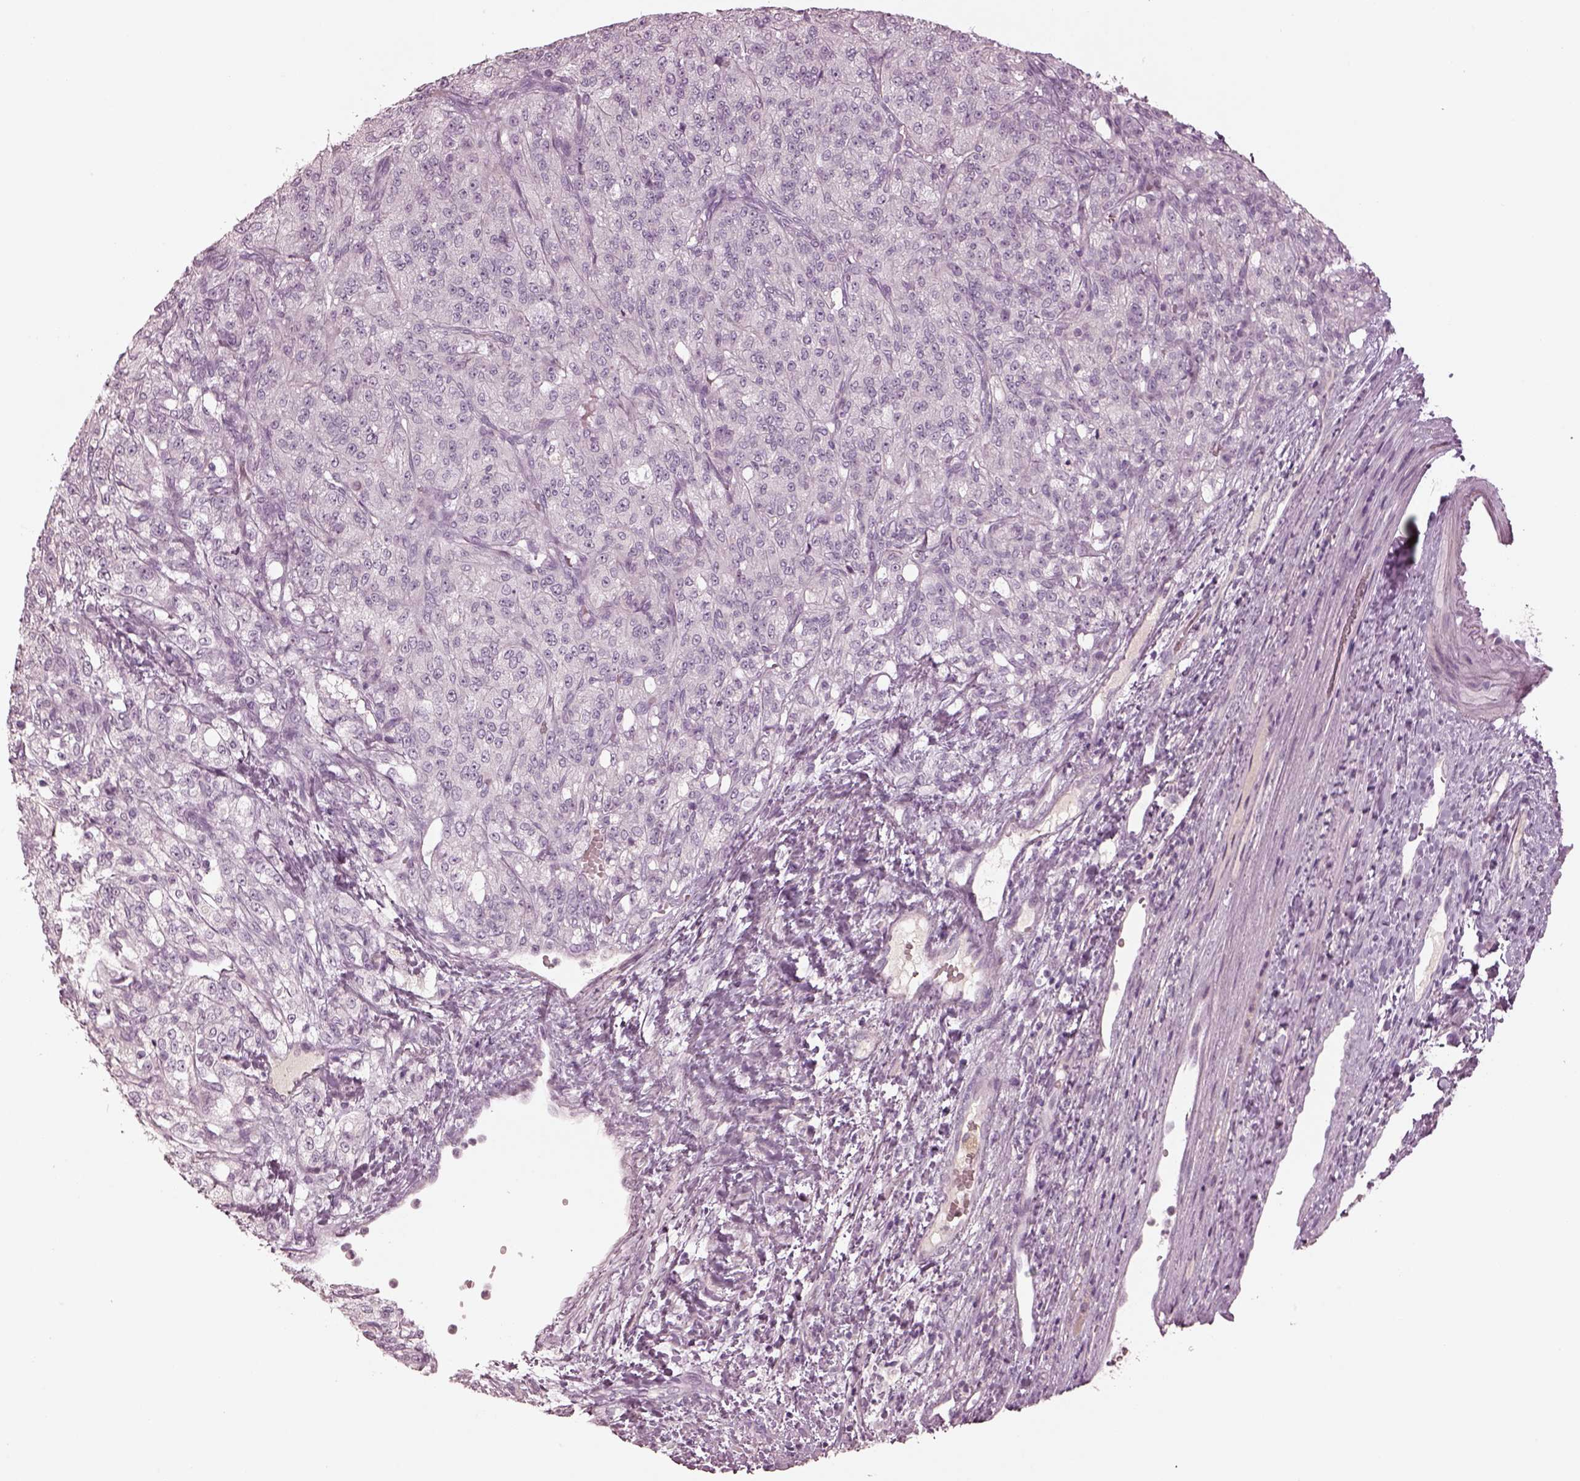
{"staining": {"intensity": "negative", "quantity": "none", "location": "none"}, "tissue": "renal cancer", "cell_type": "Tumor cells", "image_type": "cancer", "snomed": [{"axis": "morphology", "description": "Adenocarcinoma, NOS"}, {"axis": "topography", "description": "Kidney"}], "caption": "High magnification brightfield microscopy of renal adenocarcinoma stained with DAB (3,3'-diaminobenzidine) (brown) and counterstained with hematoxylin (blue): tumor cells show no significant expression.", "gene": "SPATA6L", "patient": {"sex": "female", "age": 63}}